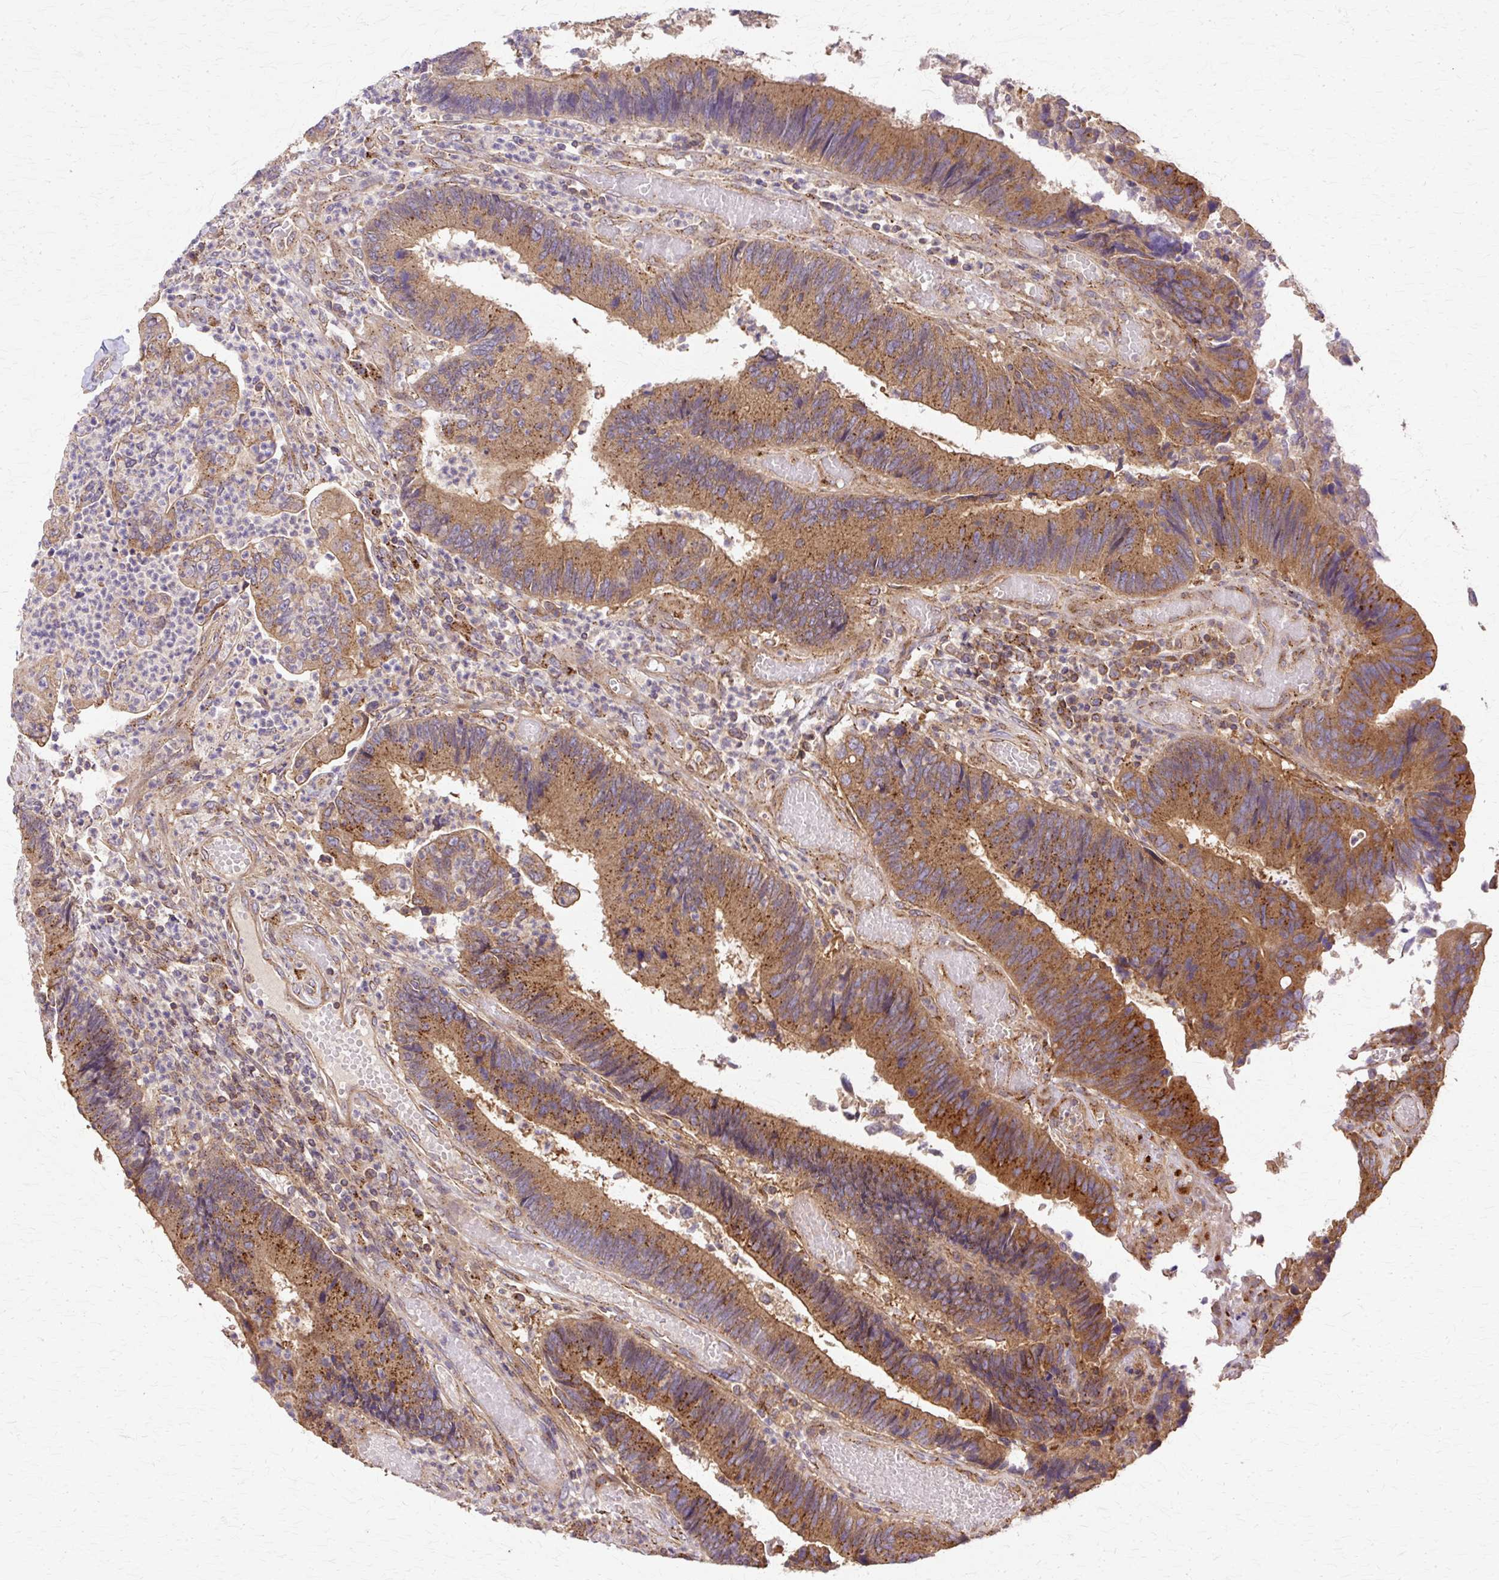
{"staining": {"intensity": "moderate", "quantity": ">75%", "location": "cytoplasmic/membranous"}, "tissue": "colorectal cancer", "cell_type": "Tumor cells", "image_type": "cancer", "snomed": [{"axis": "morphology", "description": "Adenocarcinoma, NOS"}, {"axis": "topography", "description": "Colon"}], "caption": "Immunohistochemical staining of human adenocarcinoma (colorectal) reveals medium levels of moderate cytoplasmic/membranous staining in approximately >75% of tumor cells. The staining is performed using DAB brown chromogen to label protein expression. The nuclei are counter-stained blue using hematoxylin.", "gene": "COPB1", "patient": {"sex": "female", "age": 67}}